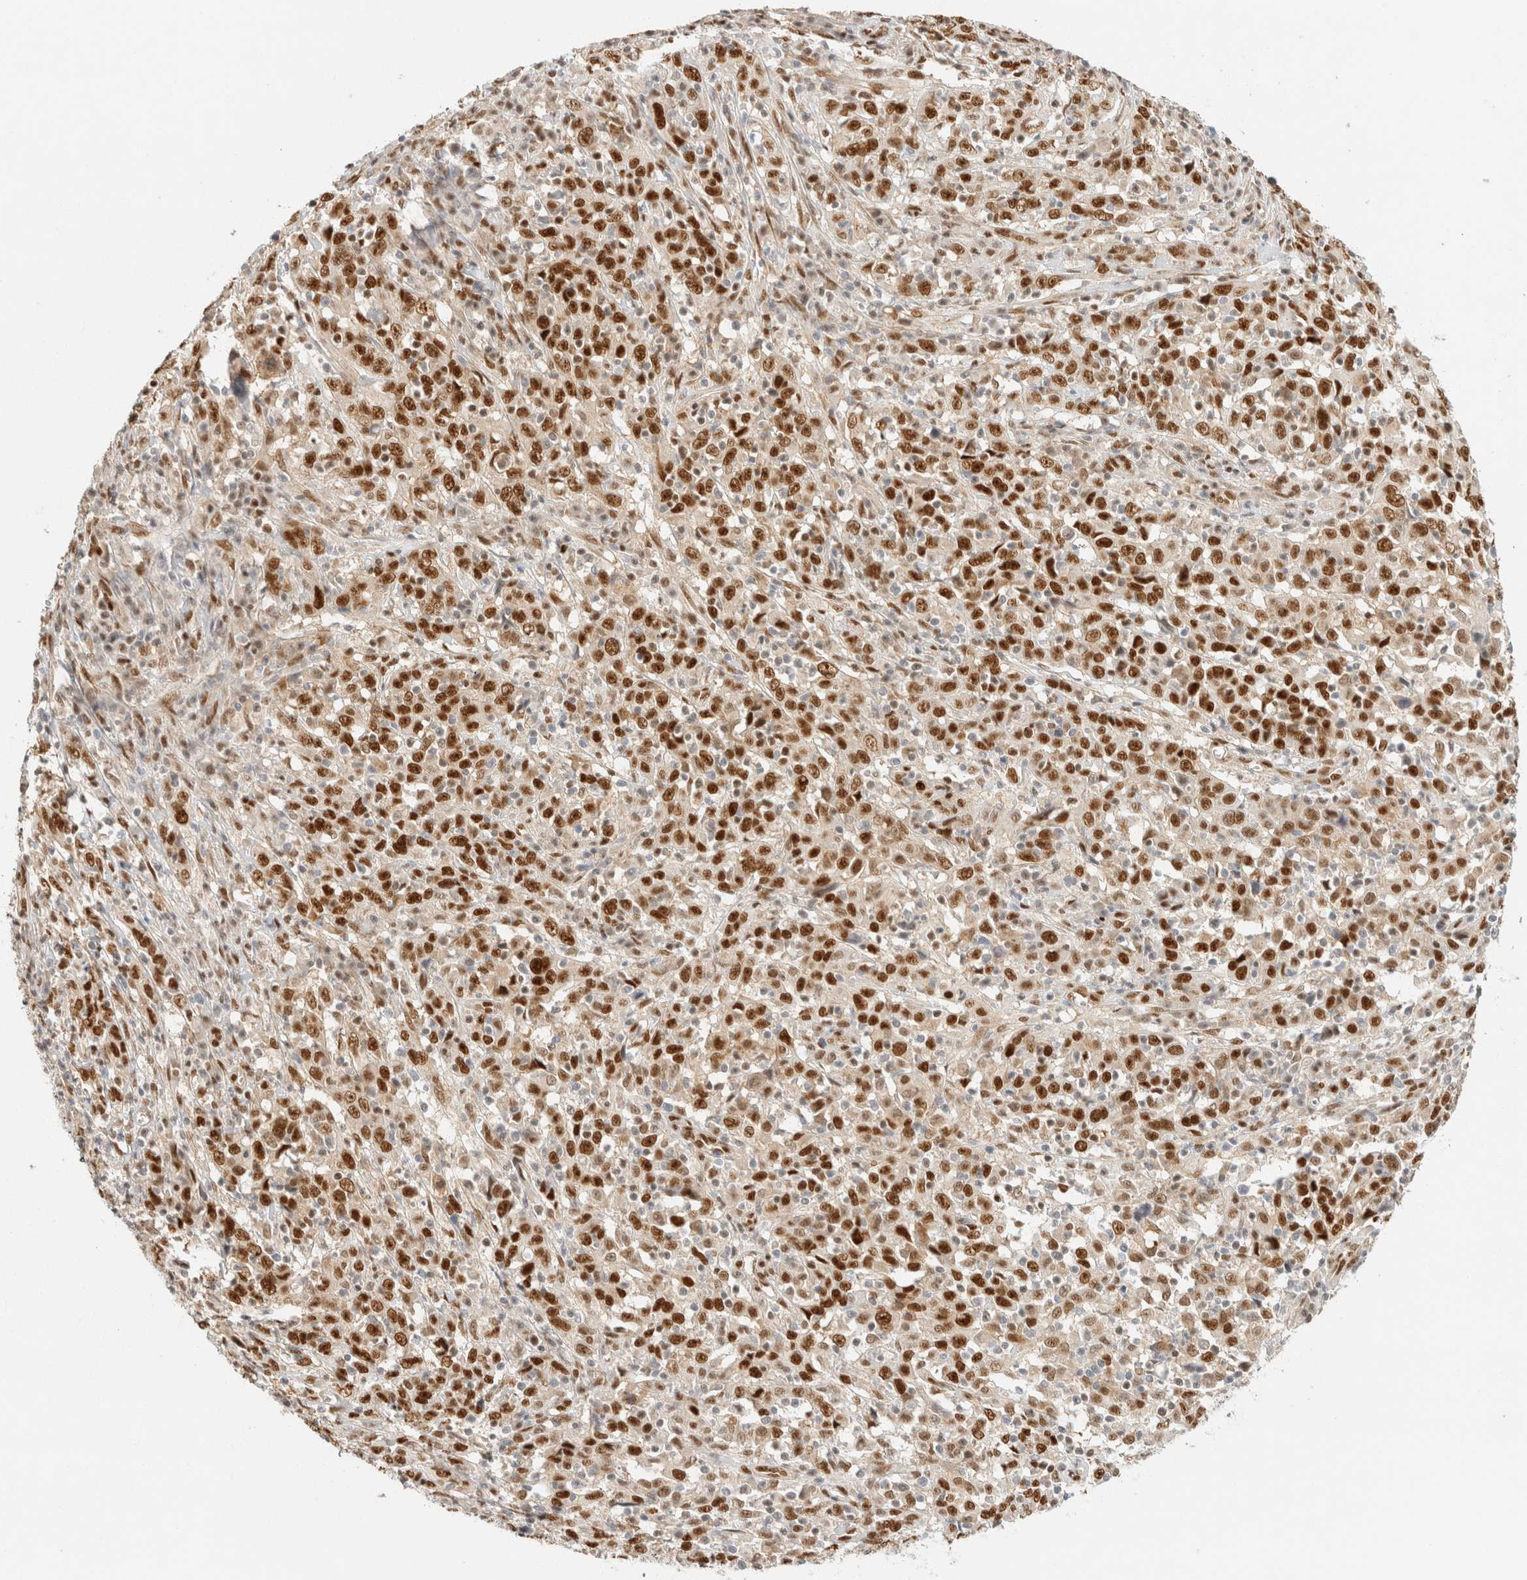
{"staining": {"intensity": "strong", "quantity": ">75%", "location": "nuclear"}, "tissue": "cervical cancer", "cell_type": "Tumor cells", "image_type": "cancer", "snomed": [{"axis": "morphology", "description": "Squamous cell carcinoma, NOS"}, {"axis": "topography", "description": "Cervix"}], "caption": "A high amount of strong nuclear positivity is identified in about >75% of tumor cells in cervical squamous cell carcinoma tissue.", "gene": "ZNF768", "patient": {"sex": "female", "age": 46}}